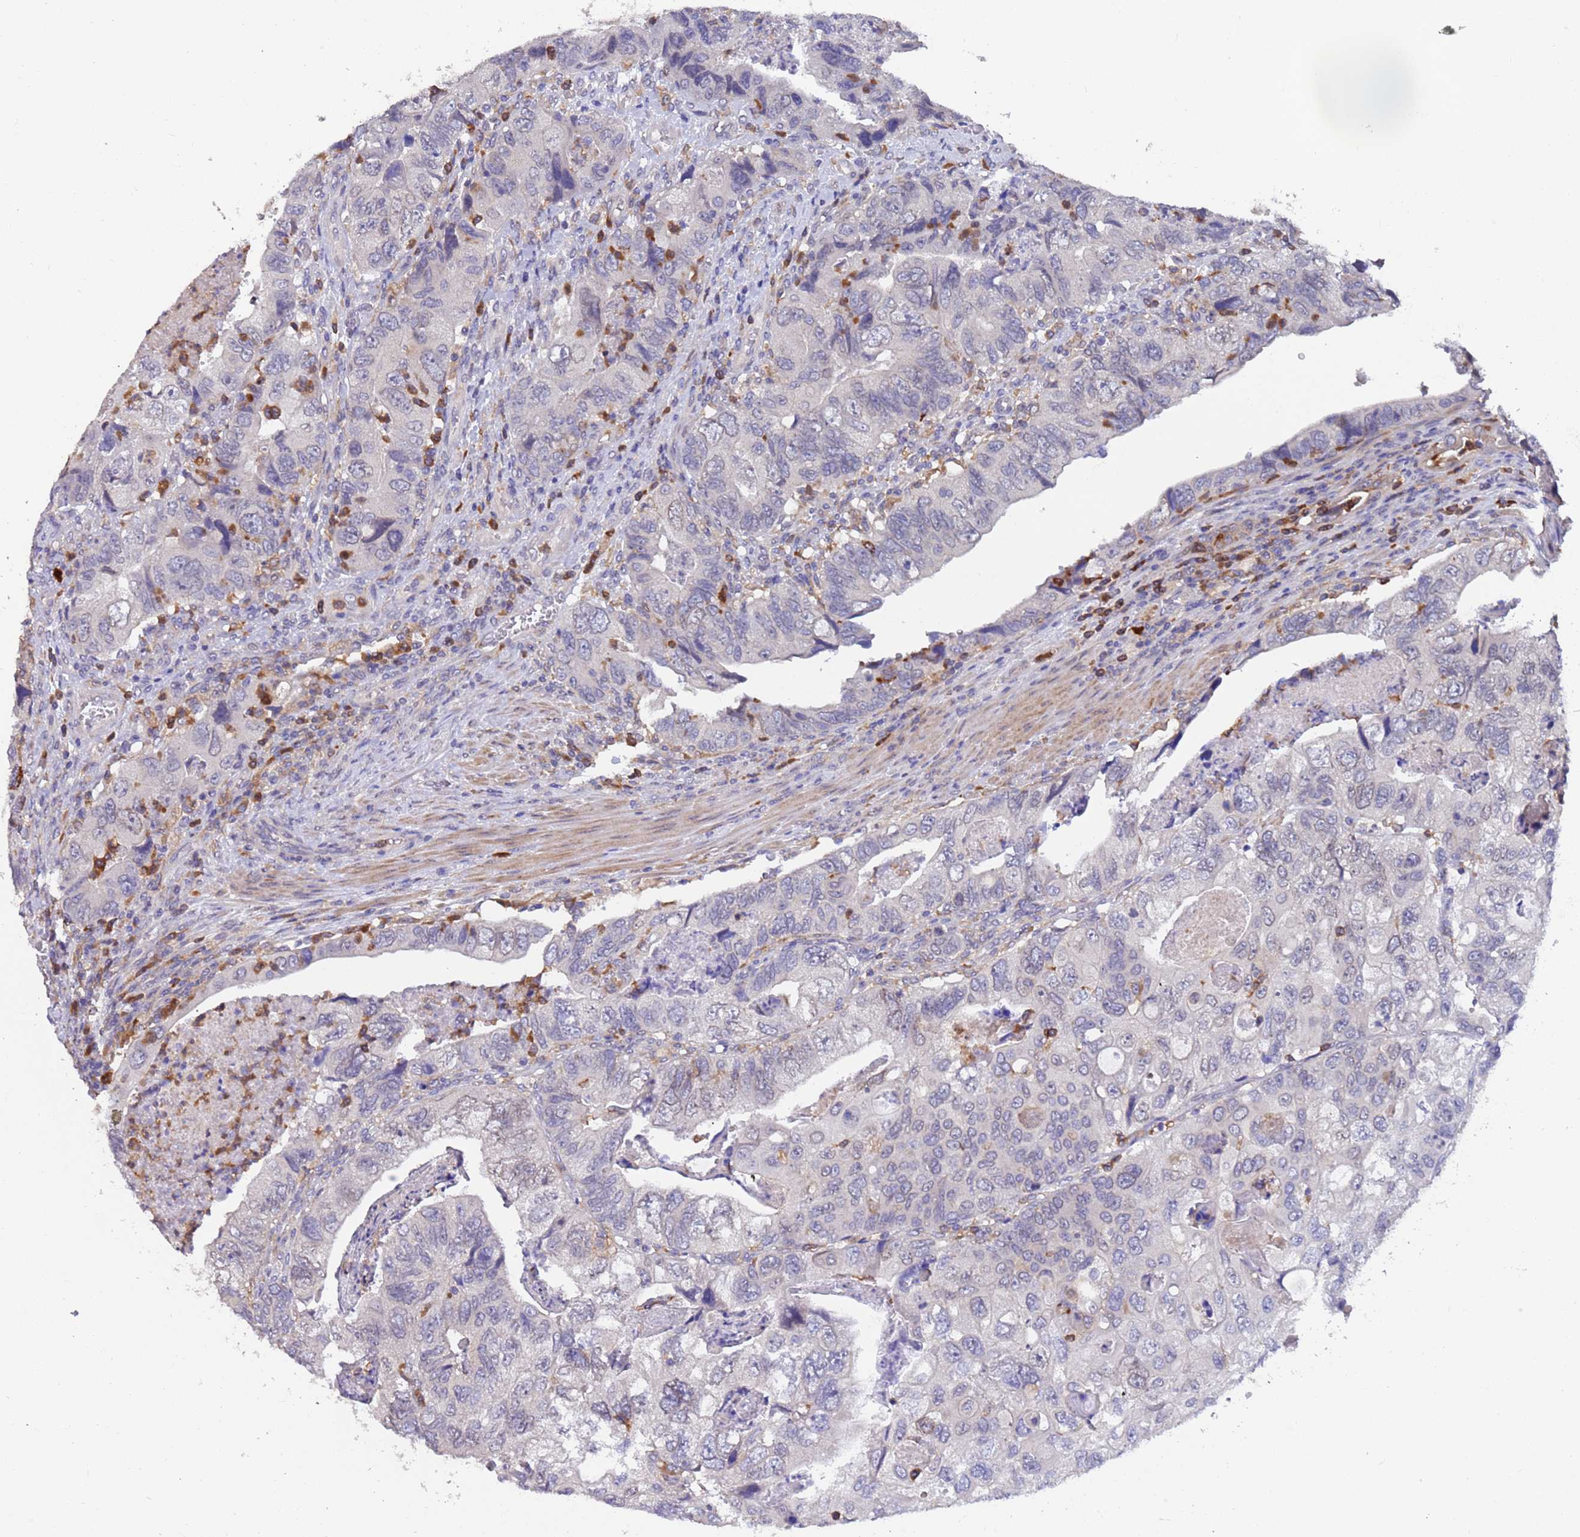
{"staining": {"intensity": "negative", "quantity": "none", "location": "none"}, "tissue": "colorectal cancer", "cell_type": "Tumor cells", "image_type": "cancer", "snomed": [{"axis": "morphology", "description": "Adenocarcinoma, NOS"}, {"axis": "topography", "description": "Rectum"}], "caption": "Immunohistochemical staining of human adenocarcinoma (colorectal) demonstrates no significant staining in tumor cells. The staining was performed using DAB (3,3'-diaminobenzidine) to visualize the protein expression in brown, while the nuclei were stained in blue with hematoxylin (Magnification: 20x).", "gene": "AMPD3", "patient": {"sex": "male", "age": 63}}